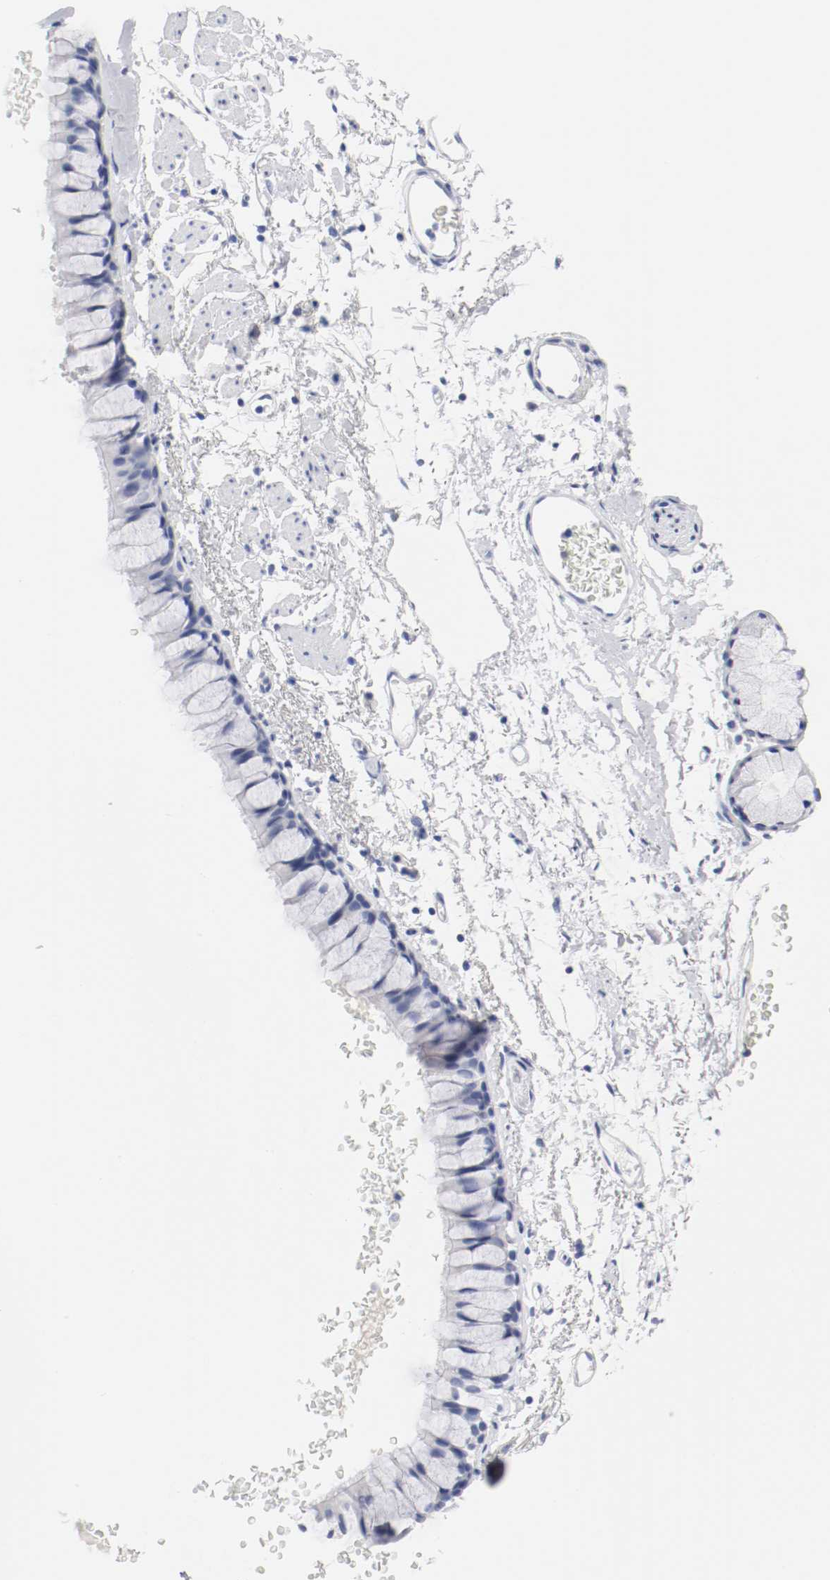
{"staining": {"intensity": "negative", "quantity": "none", "location": "none"}, "tissue": "bronchus", "cell_type": "Respiratory epithelial cells", "image_type": "normal", "snomed": [{"axis": "morphology", "description": "Normal tissue, NOS"}, {"axis": "topography", "description": "Bronchus"}], "caption": "Immunohistochemistry (IHC) of benign bronchus reveals no expression in respiratory epithelial cells. The staining was performed using DAB (3,3'-diaminobenzidine) to visualize the protein expression in brown, while the nuclei were stained in blue with hematoxylin (Magnification: 20x).", "gene": "GAD1", "patient": {"sex": "female", "age": 73}}